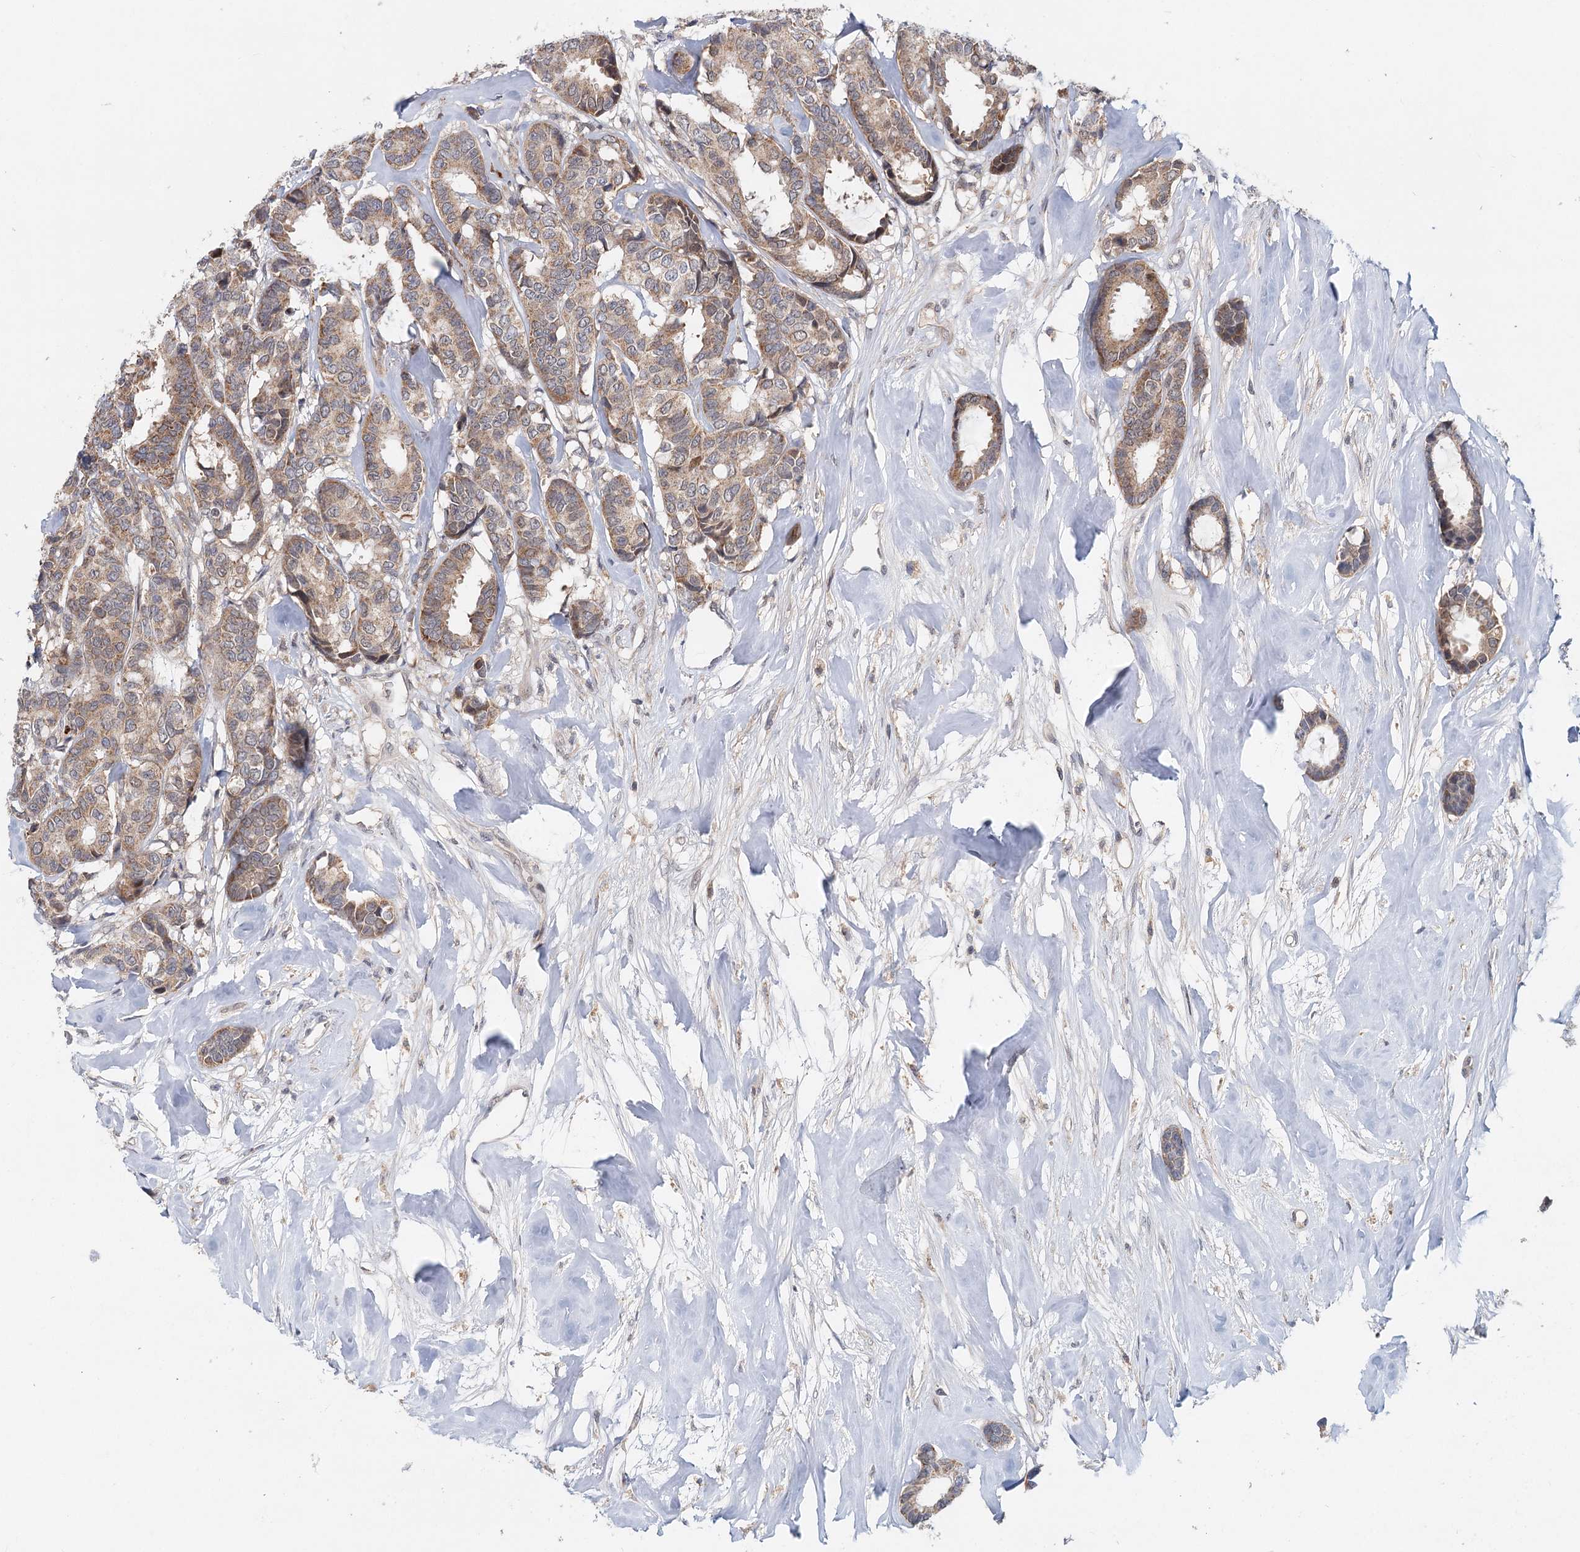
{"staining": {"intensity": "moderate", "quantity": ">75%", "location": "cytoplasmic/membranous"}, "tissue": "breast cancer", "cell_type": "Tumor cells", "image_type": "cancer", "snomed": [{"axis": "morphology", "description": "Duct carcinoma"}, {"axis": "topography", "description": "Breast"}], "caption": "IHC of human breast cancer reveals medium levels of moderate cytoplasmic/membranous expression in about >75% of tumor cells. (IHC, brightfield microscopy, high magnification).", "gene": "AP3B1", "patient": {"sex": "female", "age": 87}}